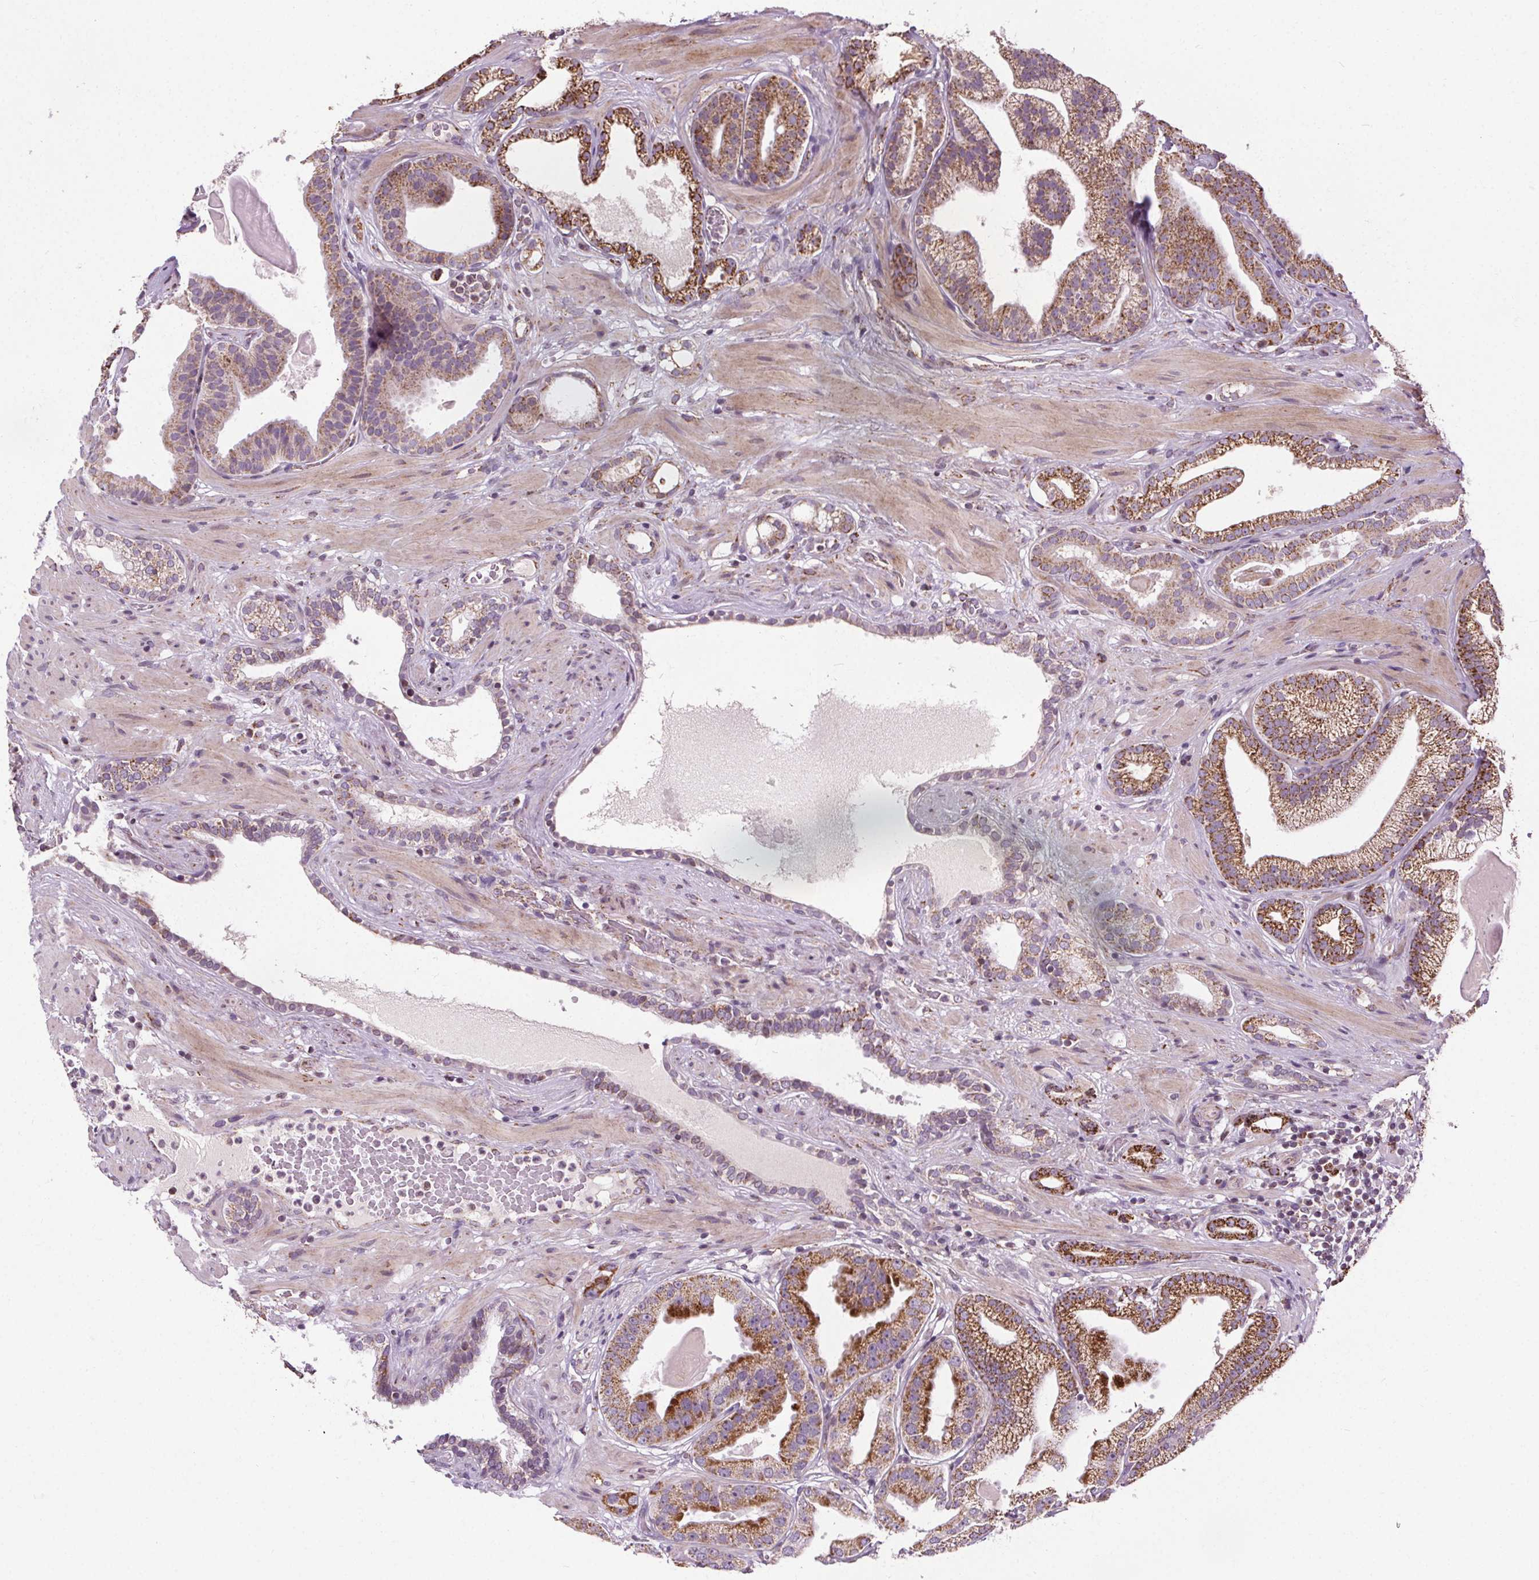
{"staining": {"intensity": "moderate", "quantity": "25%-75%", "location": "cytoplasmic/membranous"}, "tissue": "prostate cancer", "cell_type": "Tumor cells", "image_type": "cancer", "snomed": [{"axis": "morphology", "description": "Adenocarcinoma, Low grade"}, {"axis": "topography", "description": "Prostate"}], "caption": "Prostate cancer (low-grade adenocarcinoma) was stained to show a protein in brown. There is medium levels of moderate cytoplasmic/membranous positivity in approximately 25%-75% of tumor cells.", "gene": "LFNG", "patient": {"sex": "male", "age": 57}}